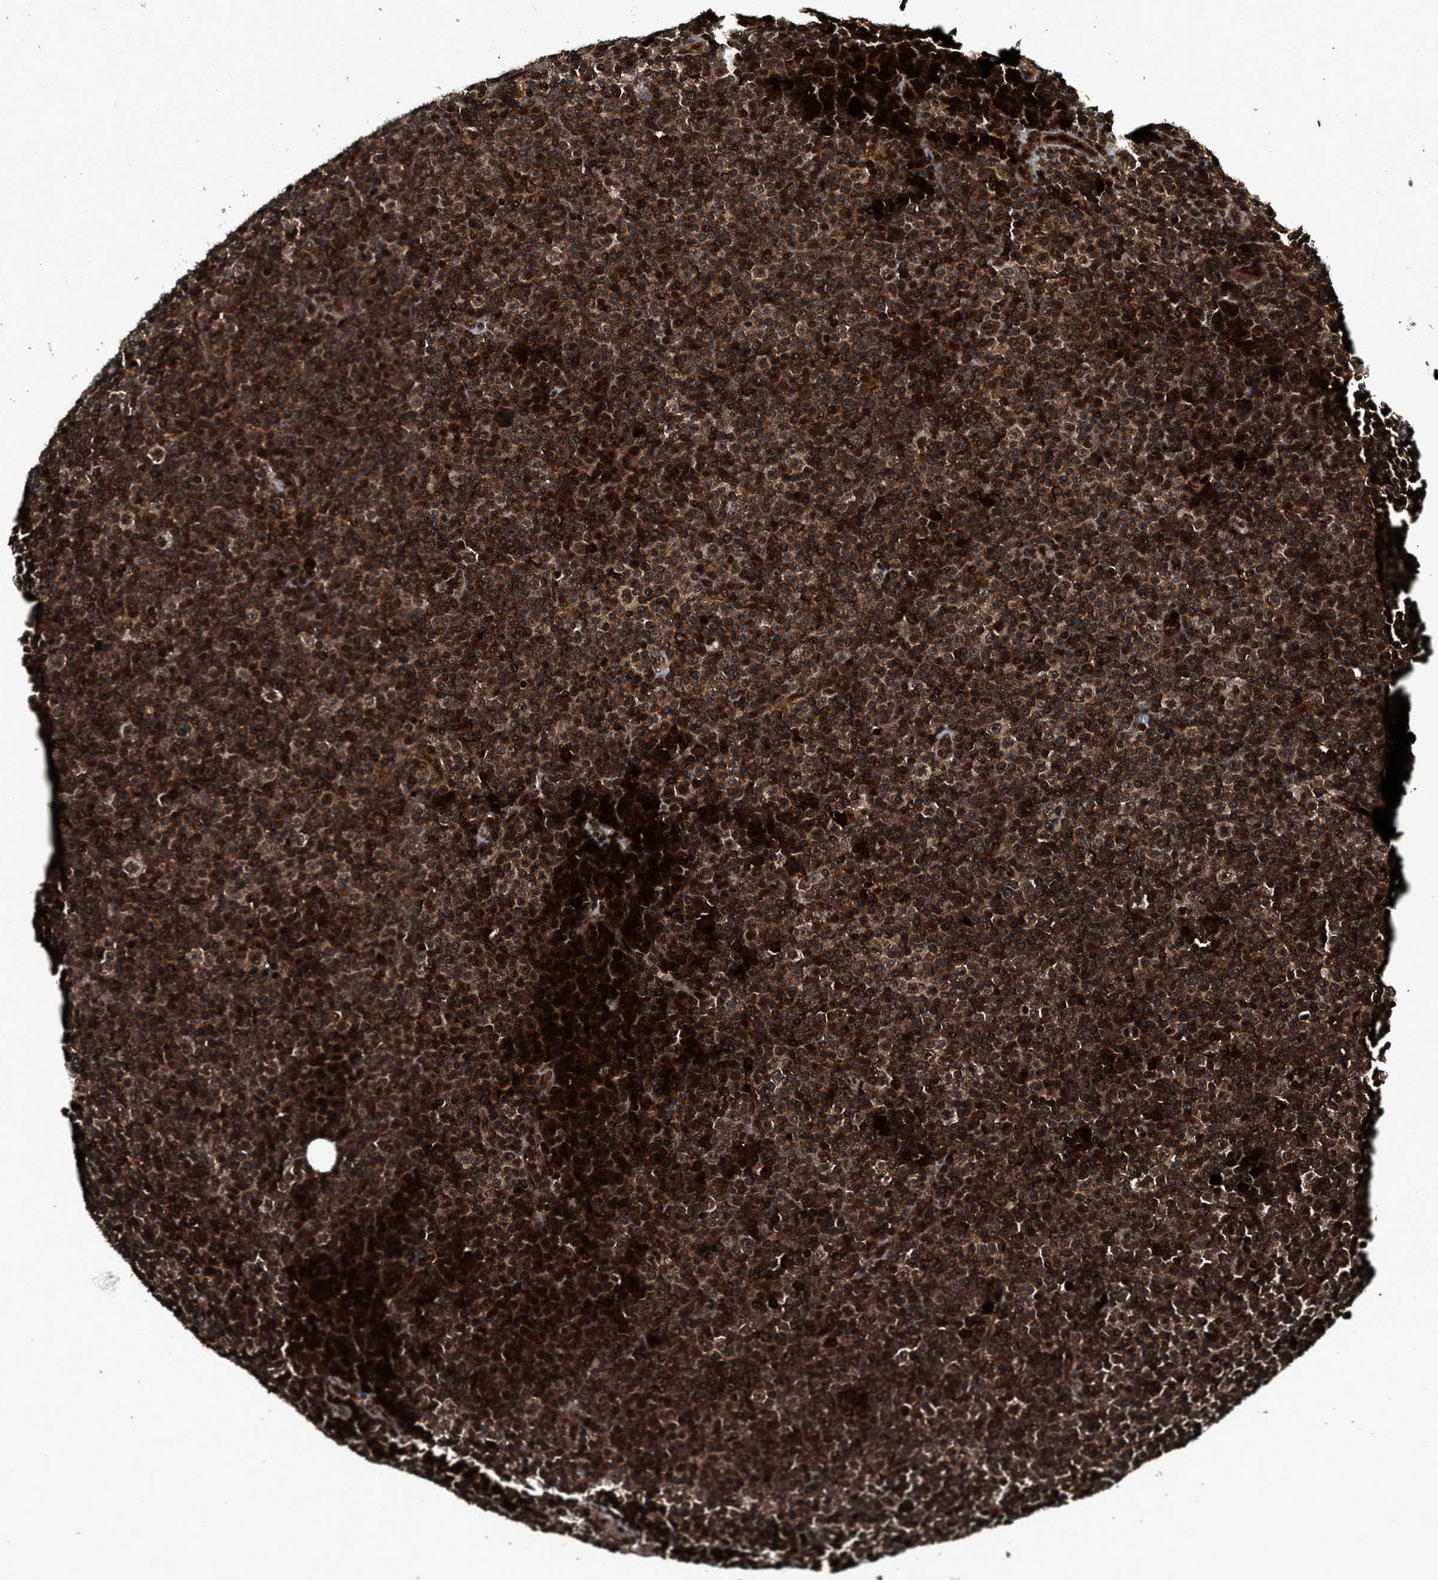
{"staining": {"intensity": "strong", "quantity": ">75%", "location": "cytoplasmic/membranous,nuclear"}, "tissue": "lymphoma", "cell_type": "Tumor cells", "image_type": "cancer", "snomed": [{"axis": "morphology", "description": "Malignant lymphoma, non-Hodgkin's type, Low grade"}, {"axis": "topography", "description": "Lymph node"}], "caption": "Protein staining by immunohistochemistry (IHC) reveals strong cytoplasmic/membranous and nuclear expression in about >75% of tumor cells in low-grade malignant lymphoma, non-Hodgkin's type. Nuclei are stained in blue.", "gene": "MDM2", "patient": {"sex": "female", "age": 67}}